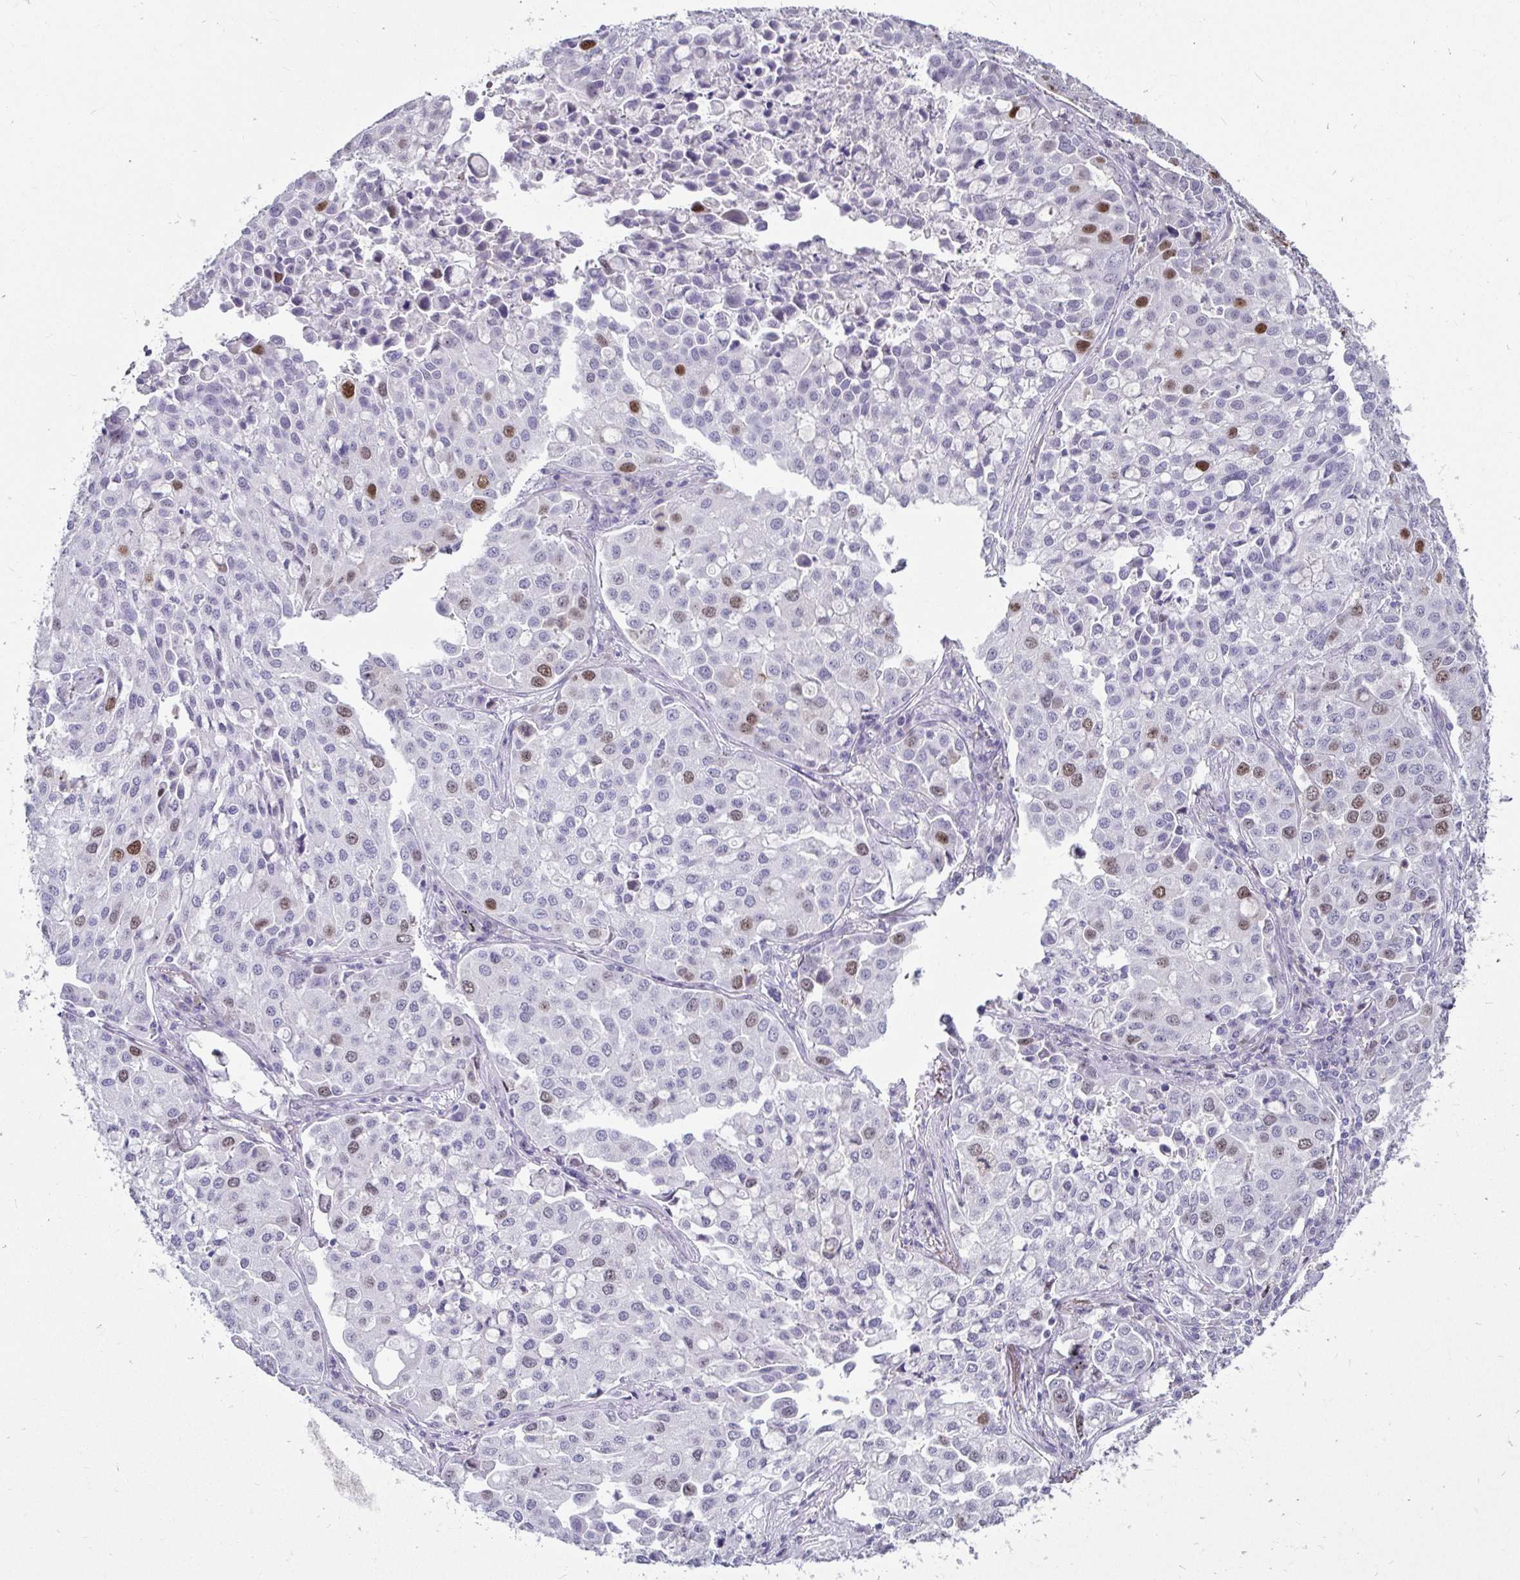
{"staining": {"intensity": "moderate", "quantity": "<25%", "location": "nuclear"}, "tissue": "lung cancer", "cell_type": "Tumor cells", "image_type": "cancer", "snomed": [{"axis": "morphology", "description": "Adenocarcinoma, NOS"}, {"axis": "morphology", "description": "Adenocarcinoma, metastatic, NOS"}, {"axis": "topography", "description": "Lymph node"}, {"axis": "topography", "description": "Lung"}], "caption": "Moderate nuclear expression is seen in about <25% of tumor cells in lung adenocarcinoma.", "gene": "ANLN", "patient": {"sex": "female", "age": 65}}